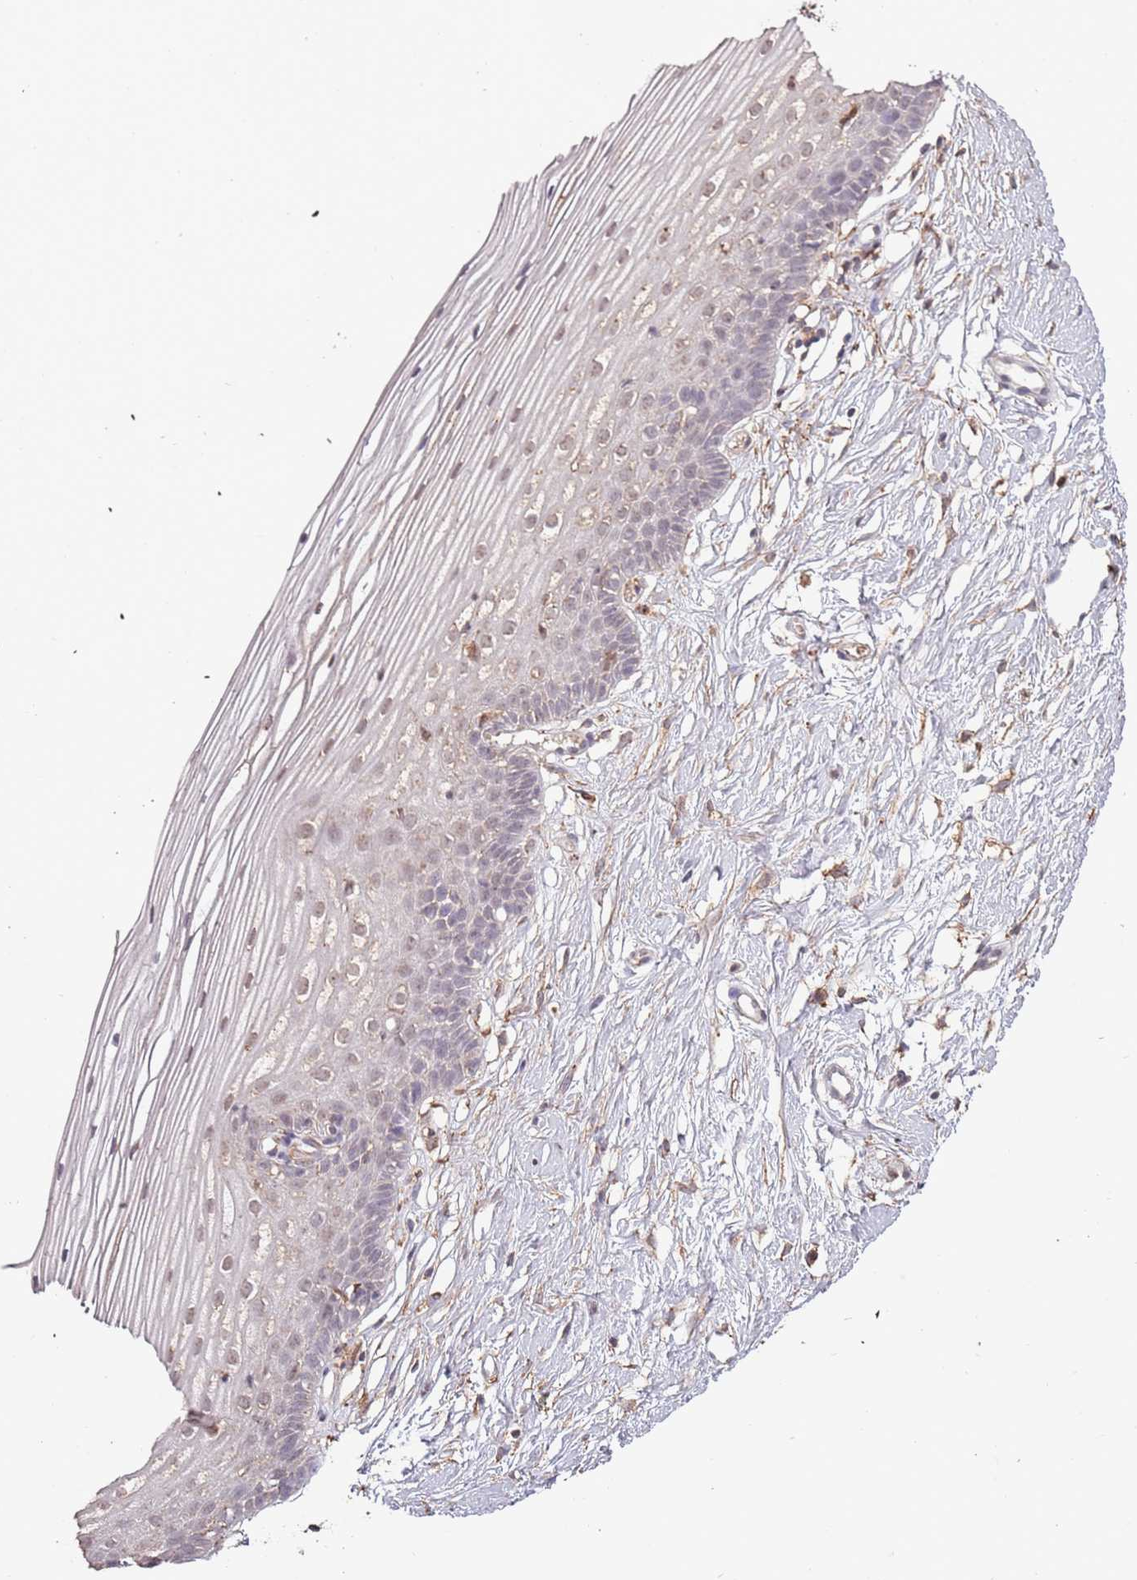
{"staining": {"intensity": "weak", "quantity": "<25%", "location": "cytoplasmic/membranous"}, "tissue": "cervix", "cell_type": "Glandular cells", "image_type": "normal", "snomed": [{"axis": "morphology", "description": "Normal tissue, NOS"}, {"axis": "topography", "description": "Cervix"}], "caption": "Cervix stained for a protein using IHC reveals no staining glandular cells.", "gene": "ATOSB", "patient": {"sex": "female", "age": 40}}